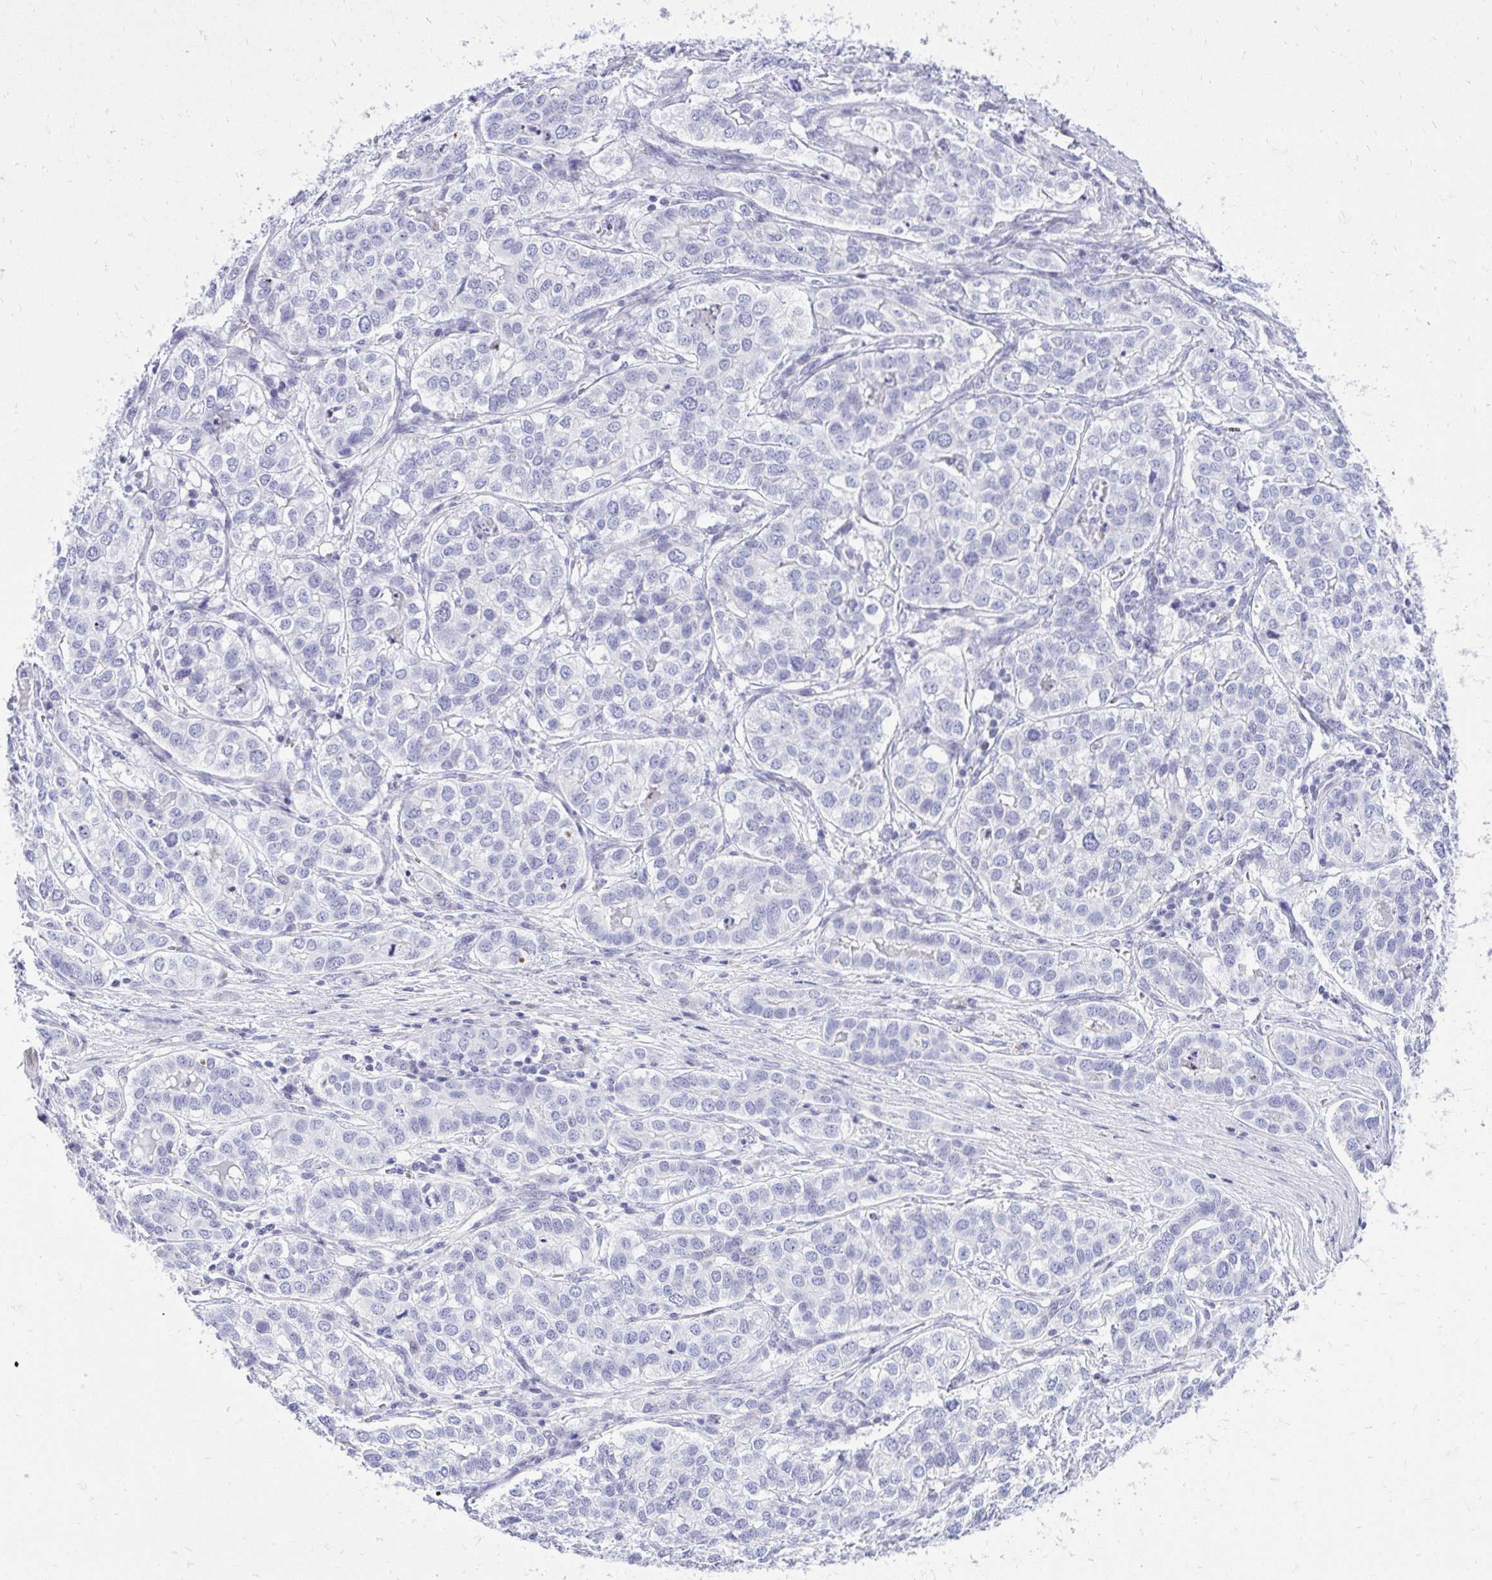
{"staining": {"intensity": "negative", "quantity": "none", "location": "none"}, "tissue": "liver cancer", "cell_type": "Tumor cells", "image_type": "cancer", "snomed": [{"axis": "morphology", "description": "Cholangiocarcinoma"}, {"axis": "topography", "description": "Liver"}], "caption": "This is an immunohistochemistry (IHC) photomicrograph of human liver cholangiocarcinoma. There is no expression in tumor cells.", "gene": "GABRA1", "patient": {"sex": "male", "age": 56}}